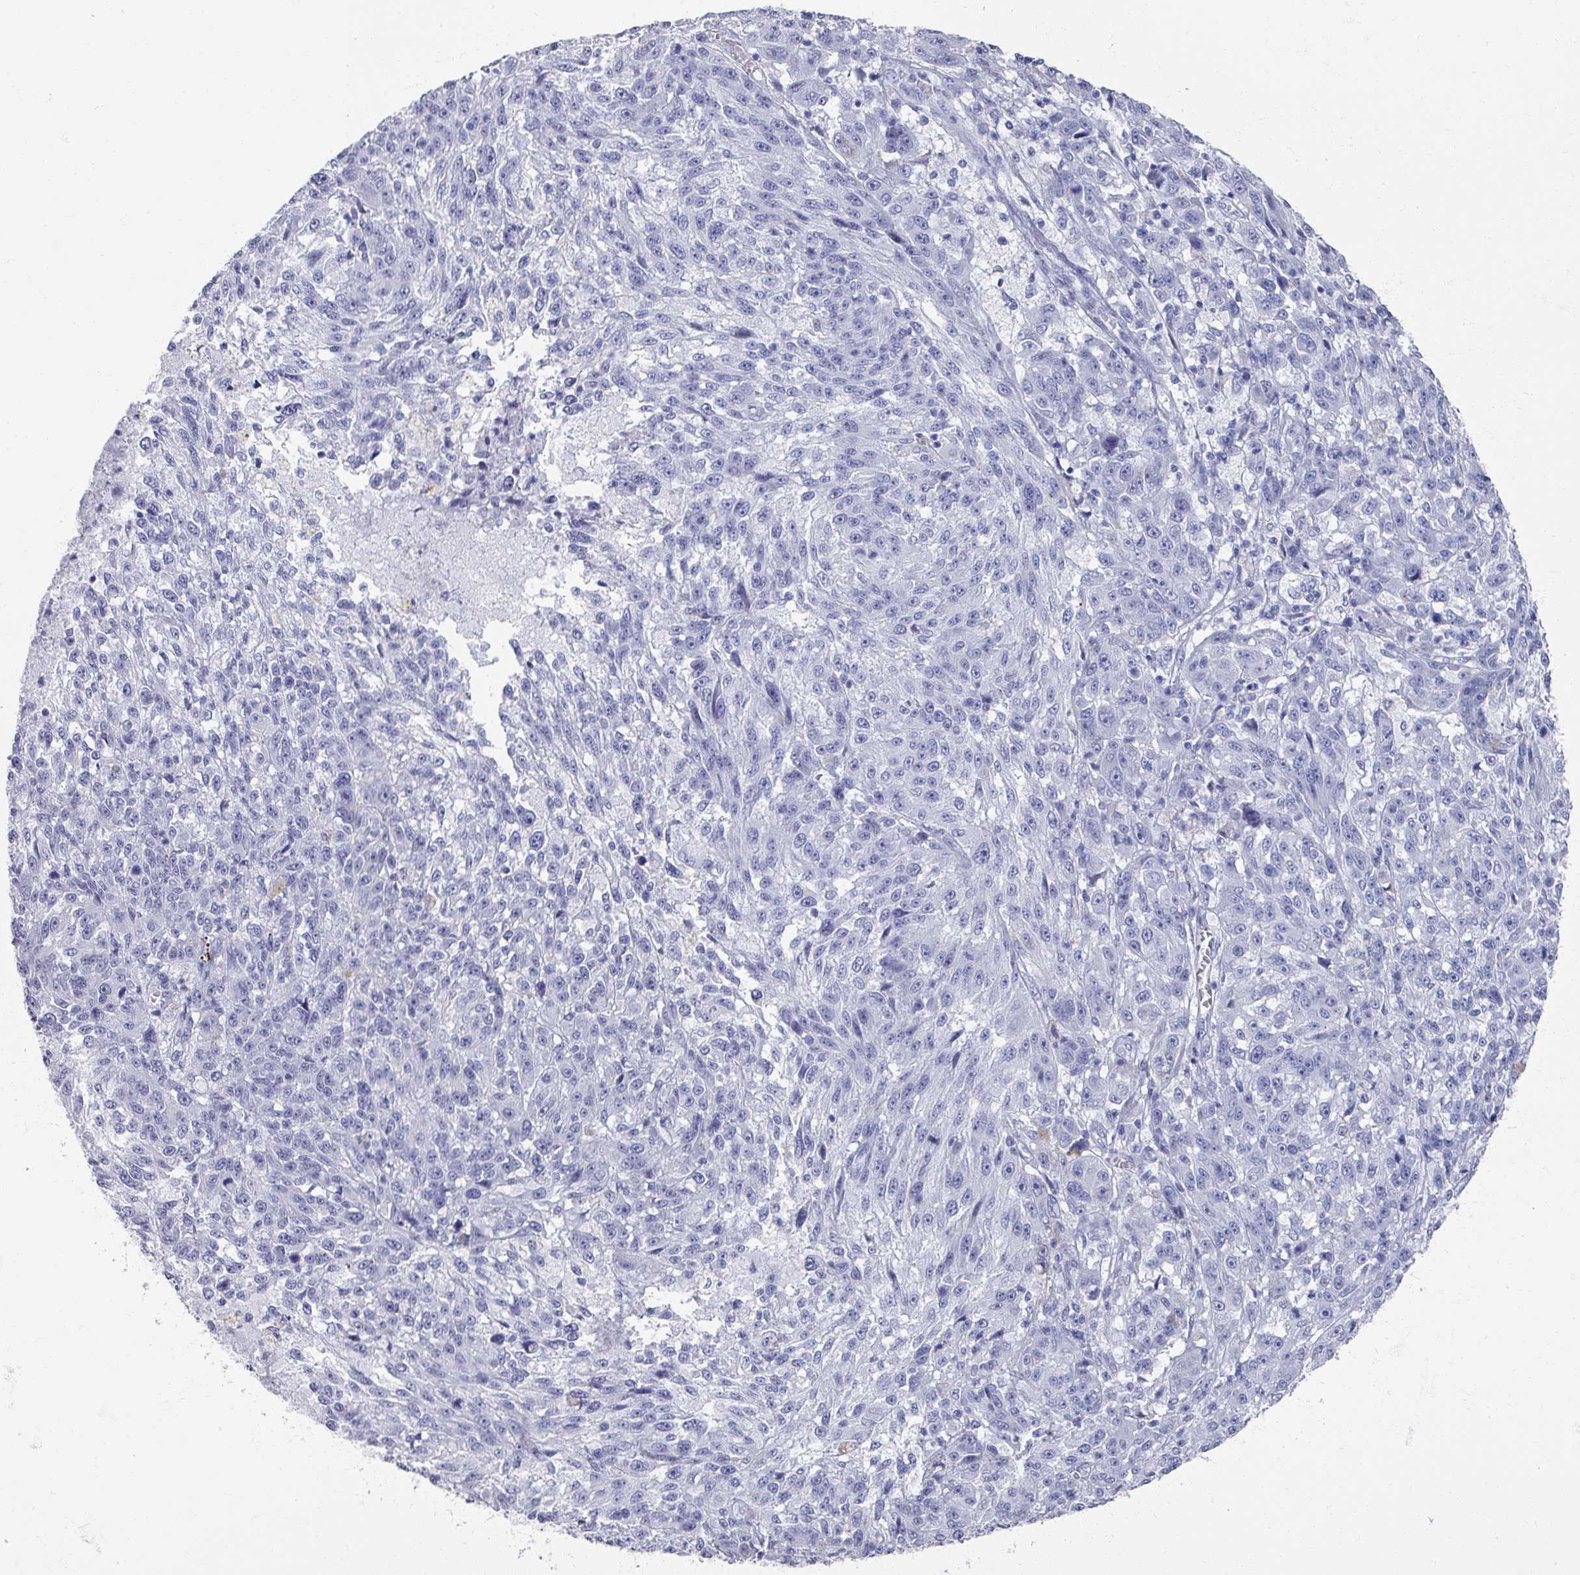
{"staining": {"intensity": "negative", "quantity": "none", "location": "none"}, "tissue": "melanoma", "cell_type": "Tumor cells", "image_type": "cancer", "snomed": [{"axis": "morphology", "description": "Malignant melanoma, NOS"}, {"axis": "topography", "description": "Skin"}], "caption": "Tumor cells show no significant protein expression in melanoma. The staining was performed using DAB (3,3'-diaminobenzidine) to visualize the protein expression in brown, while the nuclei were stained in blue with hematoxylin (Magnification: 20x).", "gene": "OMG", "patient": {"sex": "male", "age": 53}}